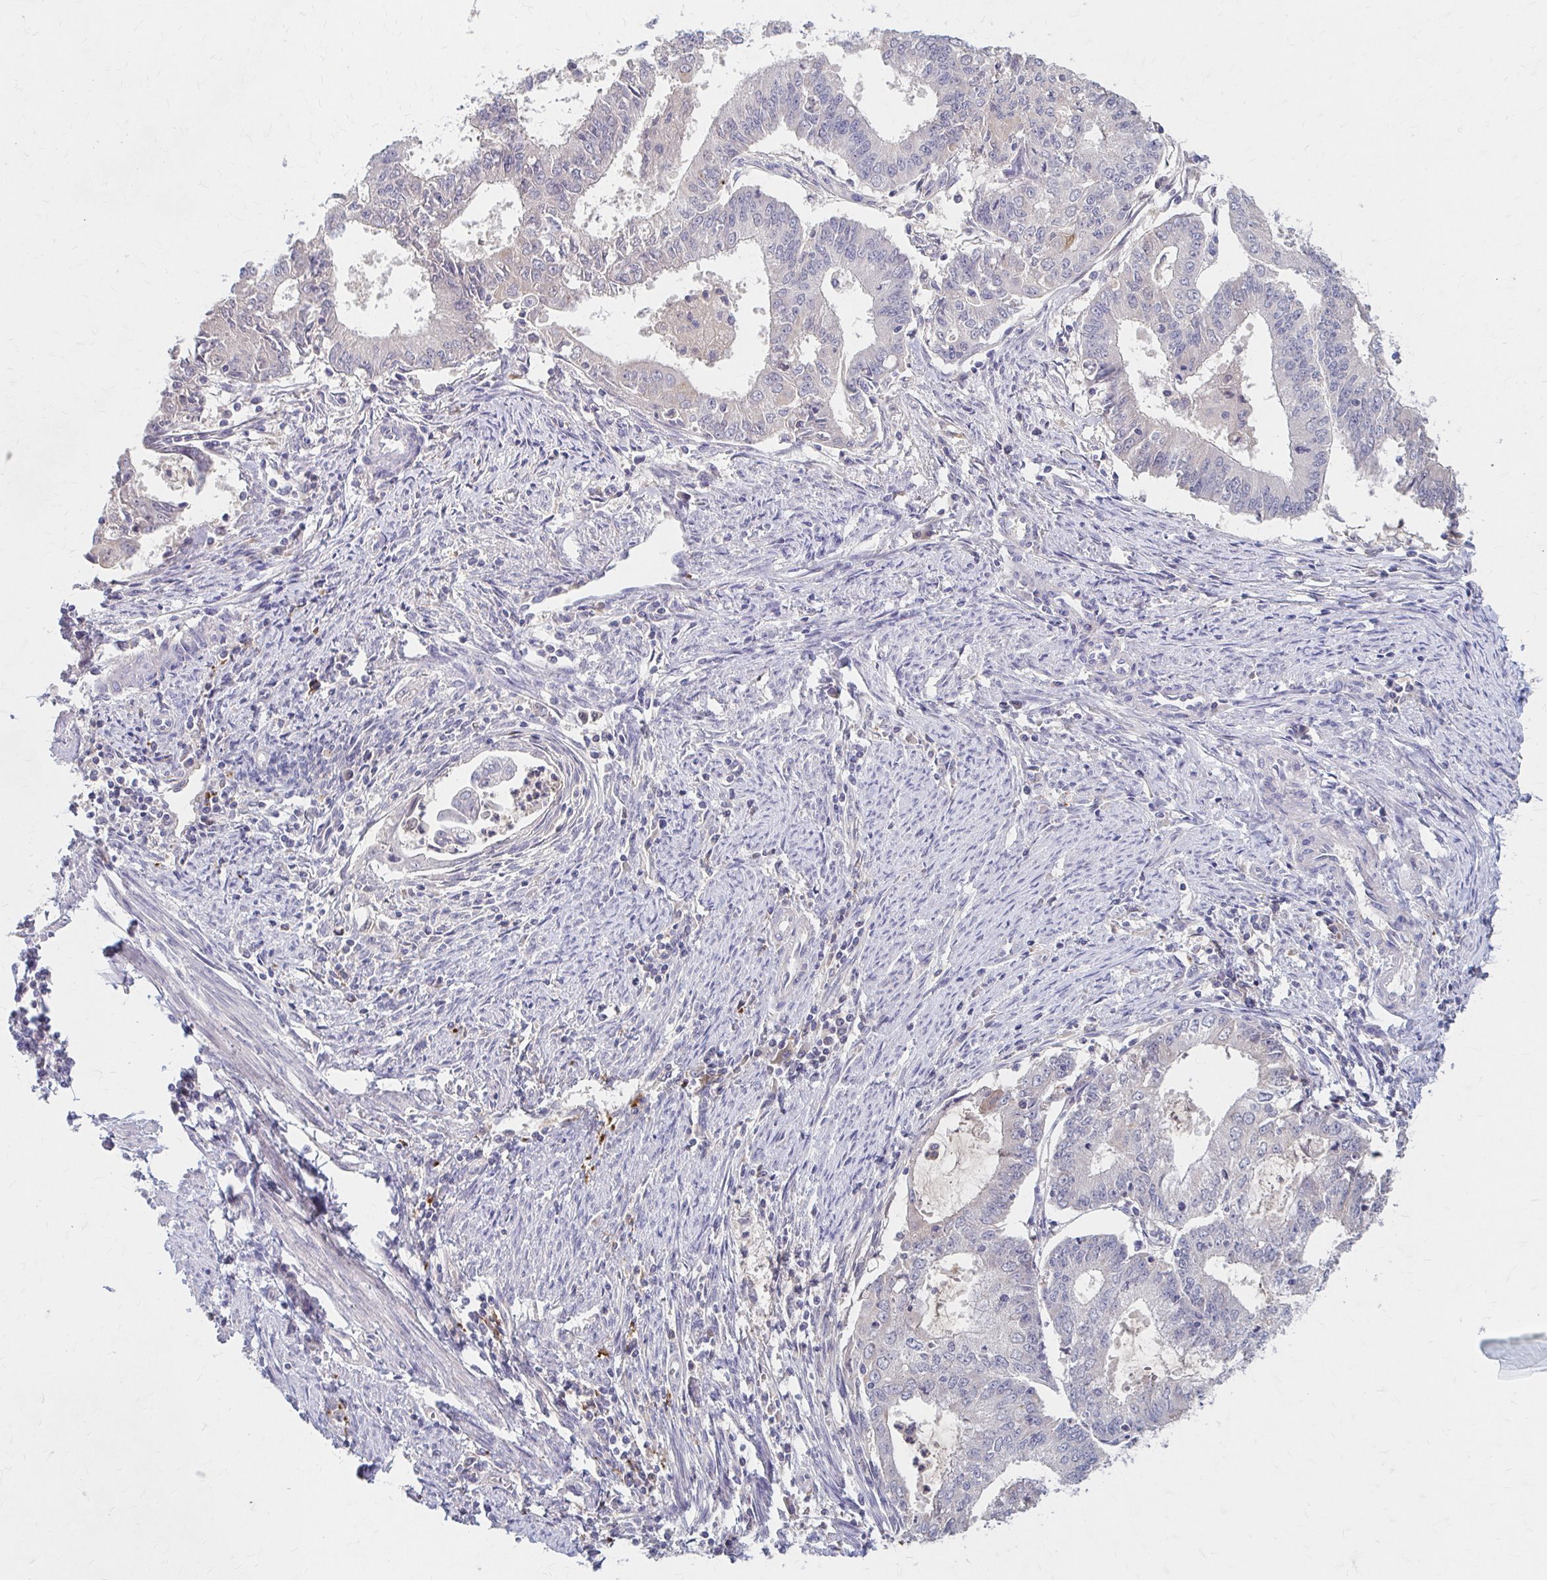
{"staining": {"intensity": "negative", "quantity": "none", "location": "none"}, "tissue": "endometrial cancer", "cell_type": "Tumor cells", "image_type": "cancer", "snomed": [{"axis": "morphology", "description": "Adenocarcinoma, NOS"}, {"axis": "topography", "description": "Endometrium"}], "caption": "An IHC histopathology image of endometrial cancer is shown. There is no staining in tumor cells of endometrial cancer. (Stains: DAB (3,3'-diaminobenzidine) IHC with hematoxylin counter stain, Microscopy: brightfield microscopy at high magnification).", "gene": "HMGCS2", "patient": {"sex": "female", "age": 61}}